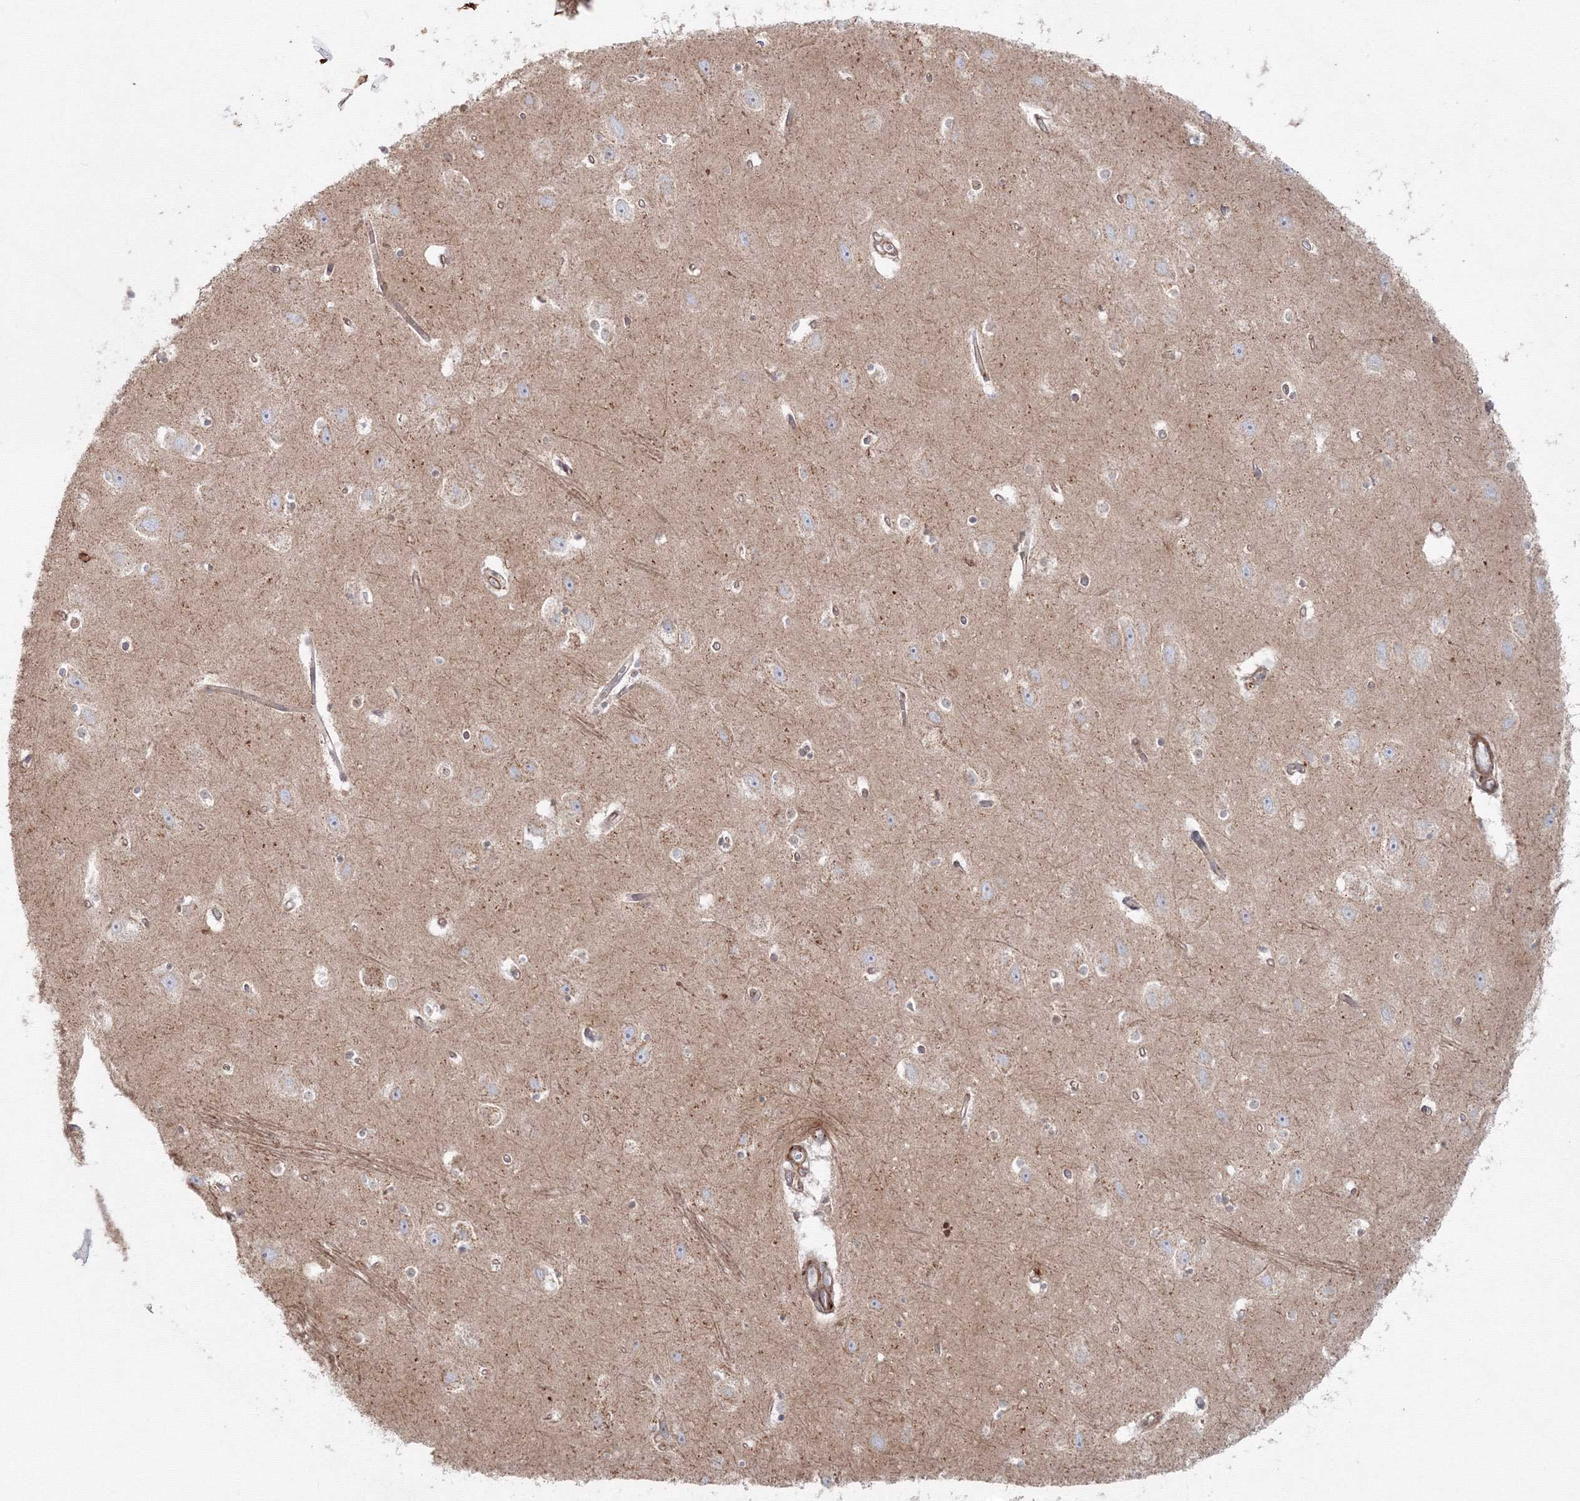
{"staining": {"intensity": "weak", "quantity": "<25%", "location": "cytoplasmic/membranous"}, "tissue": "hippocampus", "cell_type": "Glial cells", "image_type": "normal", "snomed": [{"axis": "morphology", "description": "Normal tissue, NOS"}, {"axis": "topography", "description": "Hippocampus"}], "caption": "Benign hippocampus was stained to show a protein in brown. There is no significant staining in glial cells. (Brightfield microscopy of DAB (3,3'-diaminobenzidine) immunohistochemistry (IHC) at high magnification).", "gene": "SH3PXD2A", "patient": {"sex": "female", "age": 64}}